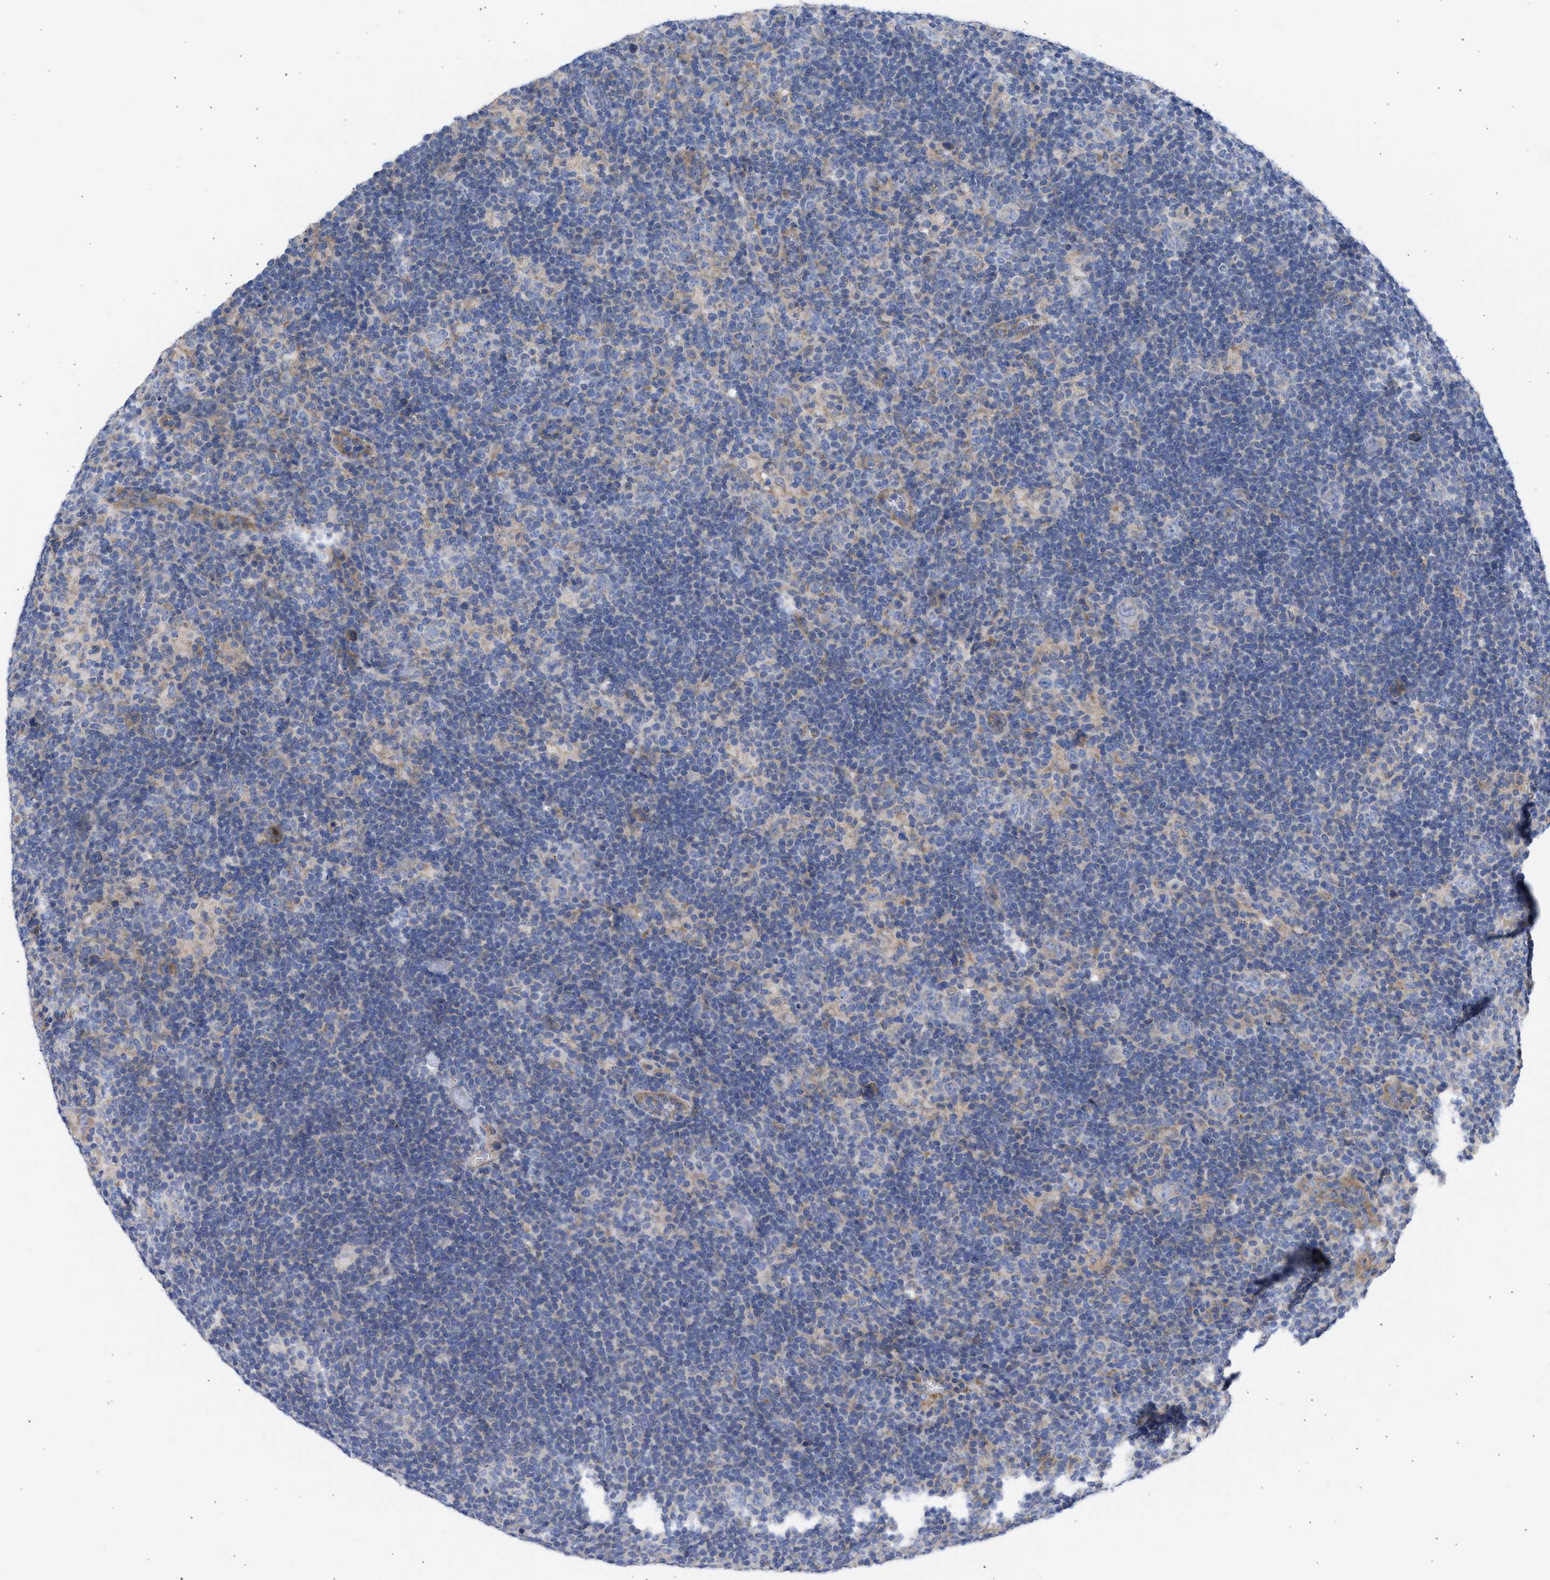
{"staining": {"intensity": "weak", "quantity": "<25%", "location": "cytoplasmic/membranous"}, "tissue": "lymphoma", "cell_type": "Tumor cells", "image_type": "cancer", "snomed": [{"axis": "morphology", "description": "Hodgkin's disease, NOS"}, {"axis": "topography", "description": "Lymph node"}], "caption": "Immunohistochemical staining of Hodgkin's disease demonstrates no significant positivity in tumor cells.", "gene": "BTG3", "patient": {"sex": "female", "age": 57}}